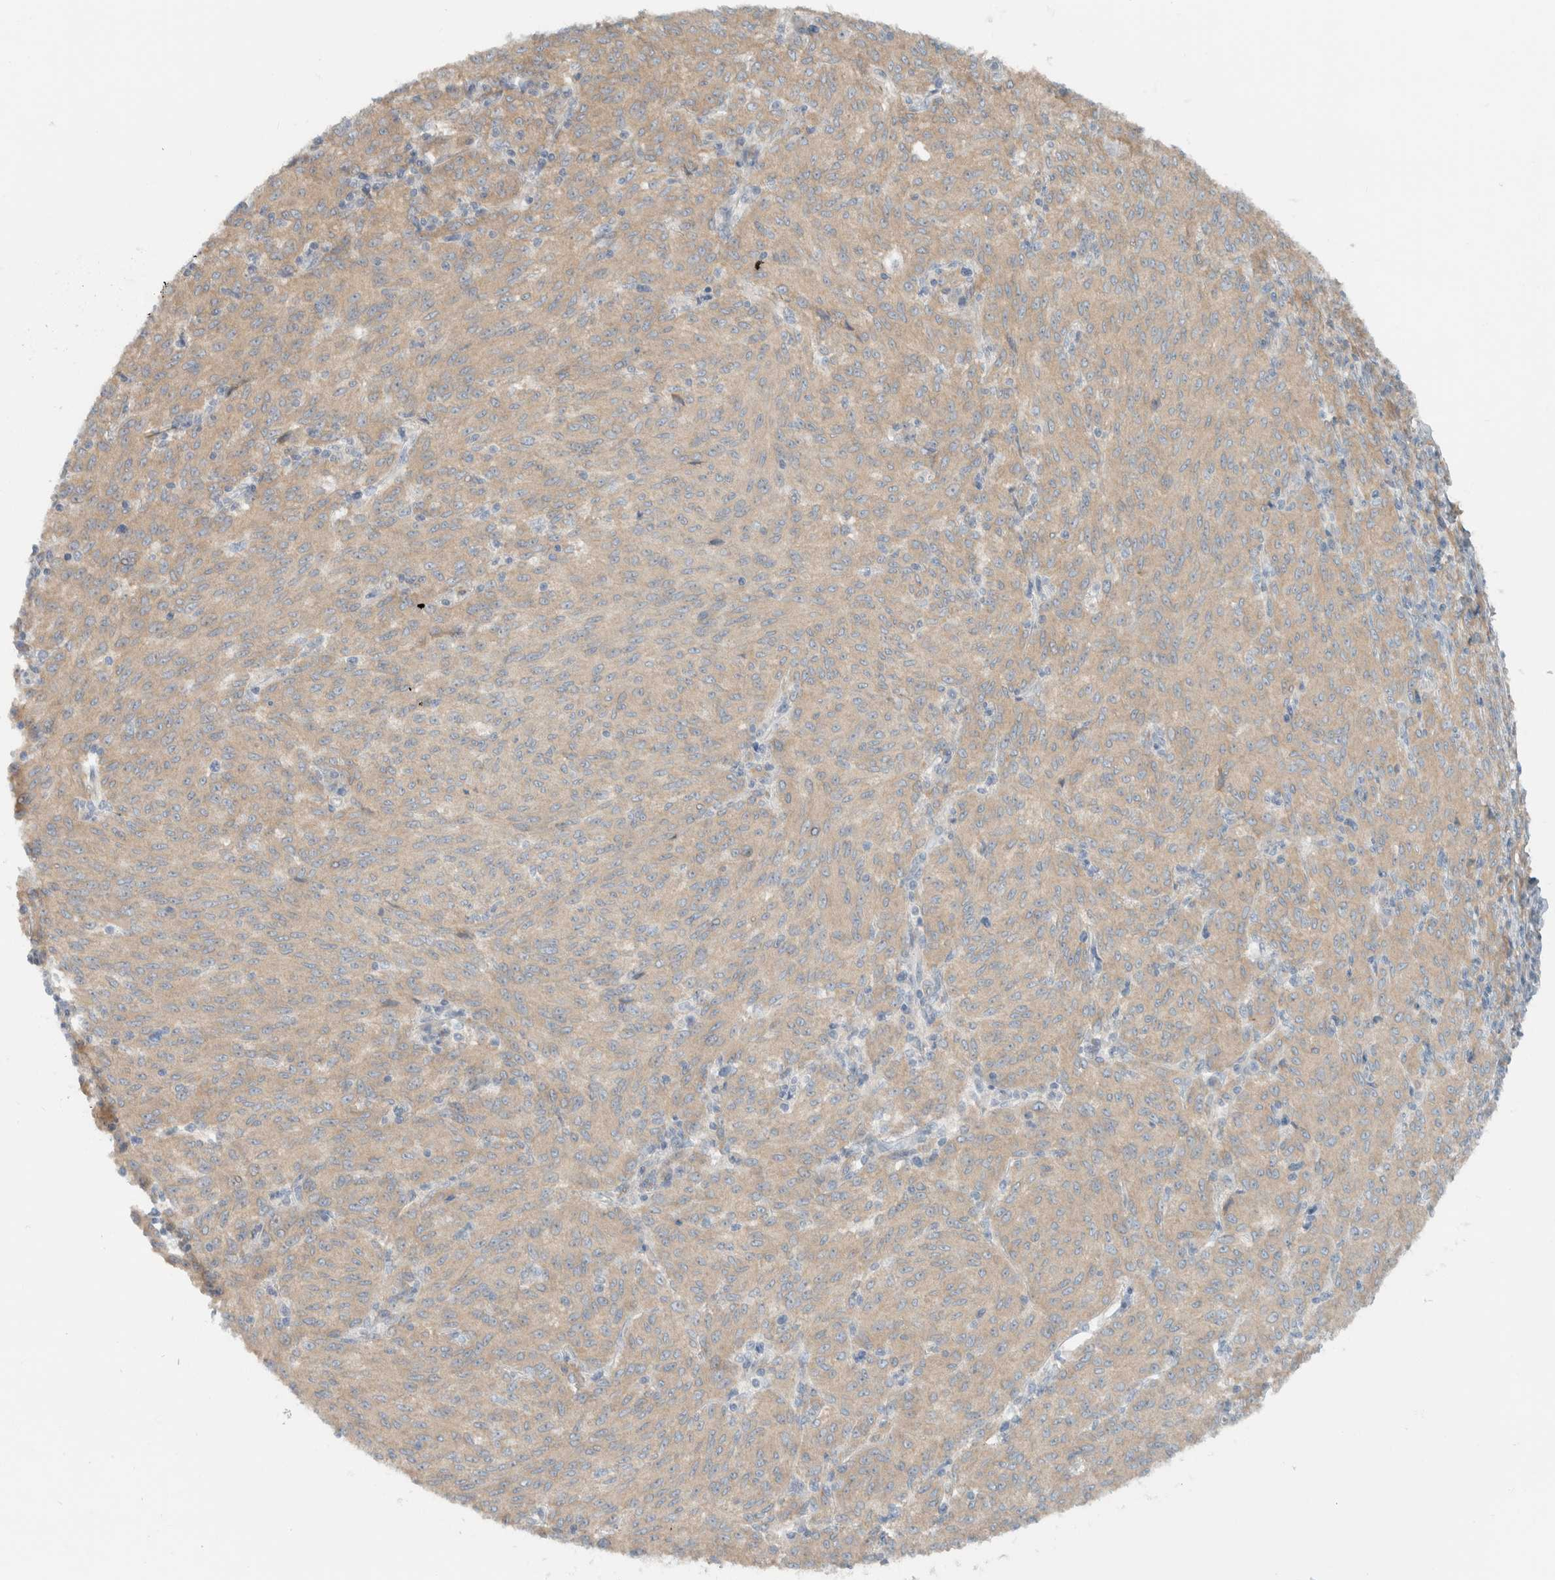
{"staining": {"intensity": "weak", "quantity": ">75%", "location": "cytoplasmic/membranous"}, "tissue": "melanoma", "cell_type": "Tumor cells", "image_type": "cancer", "snomed": [{"axis": "morphology", "description": "Malignant melanoma, NOS"}, {"axis": "topography", "description": "Skin"}], "caption": "Malignant melanoma was stained to show a protein in brown. There is low levels of weak cytoplasmic/membranous staining in about >75% of tumor cells. The staining was performed using DAB to visualize the protein expression in brown, while the nuclei were stained in blue with hematoxylin (Magnification: 20x).", "gene": "HGS", "patient": {"sex": "female", "age": 72}}